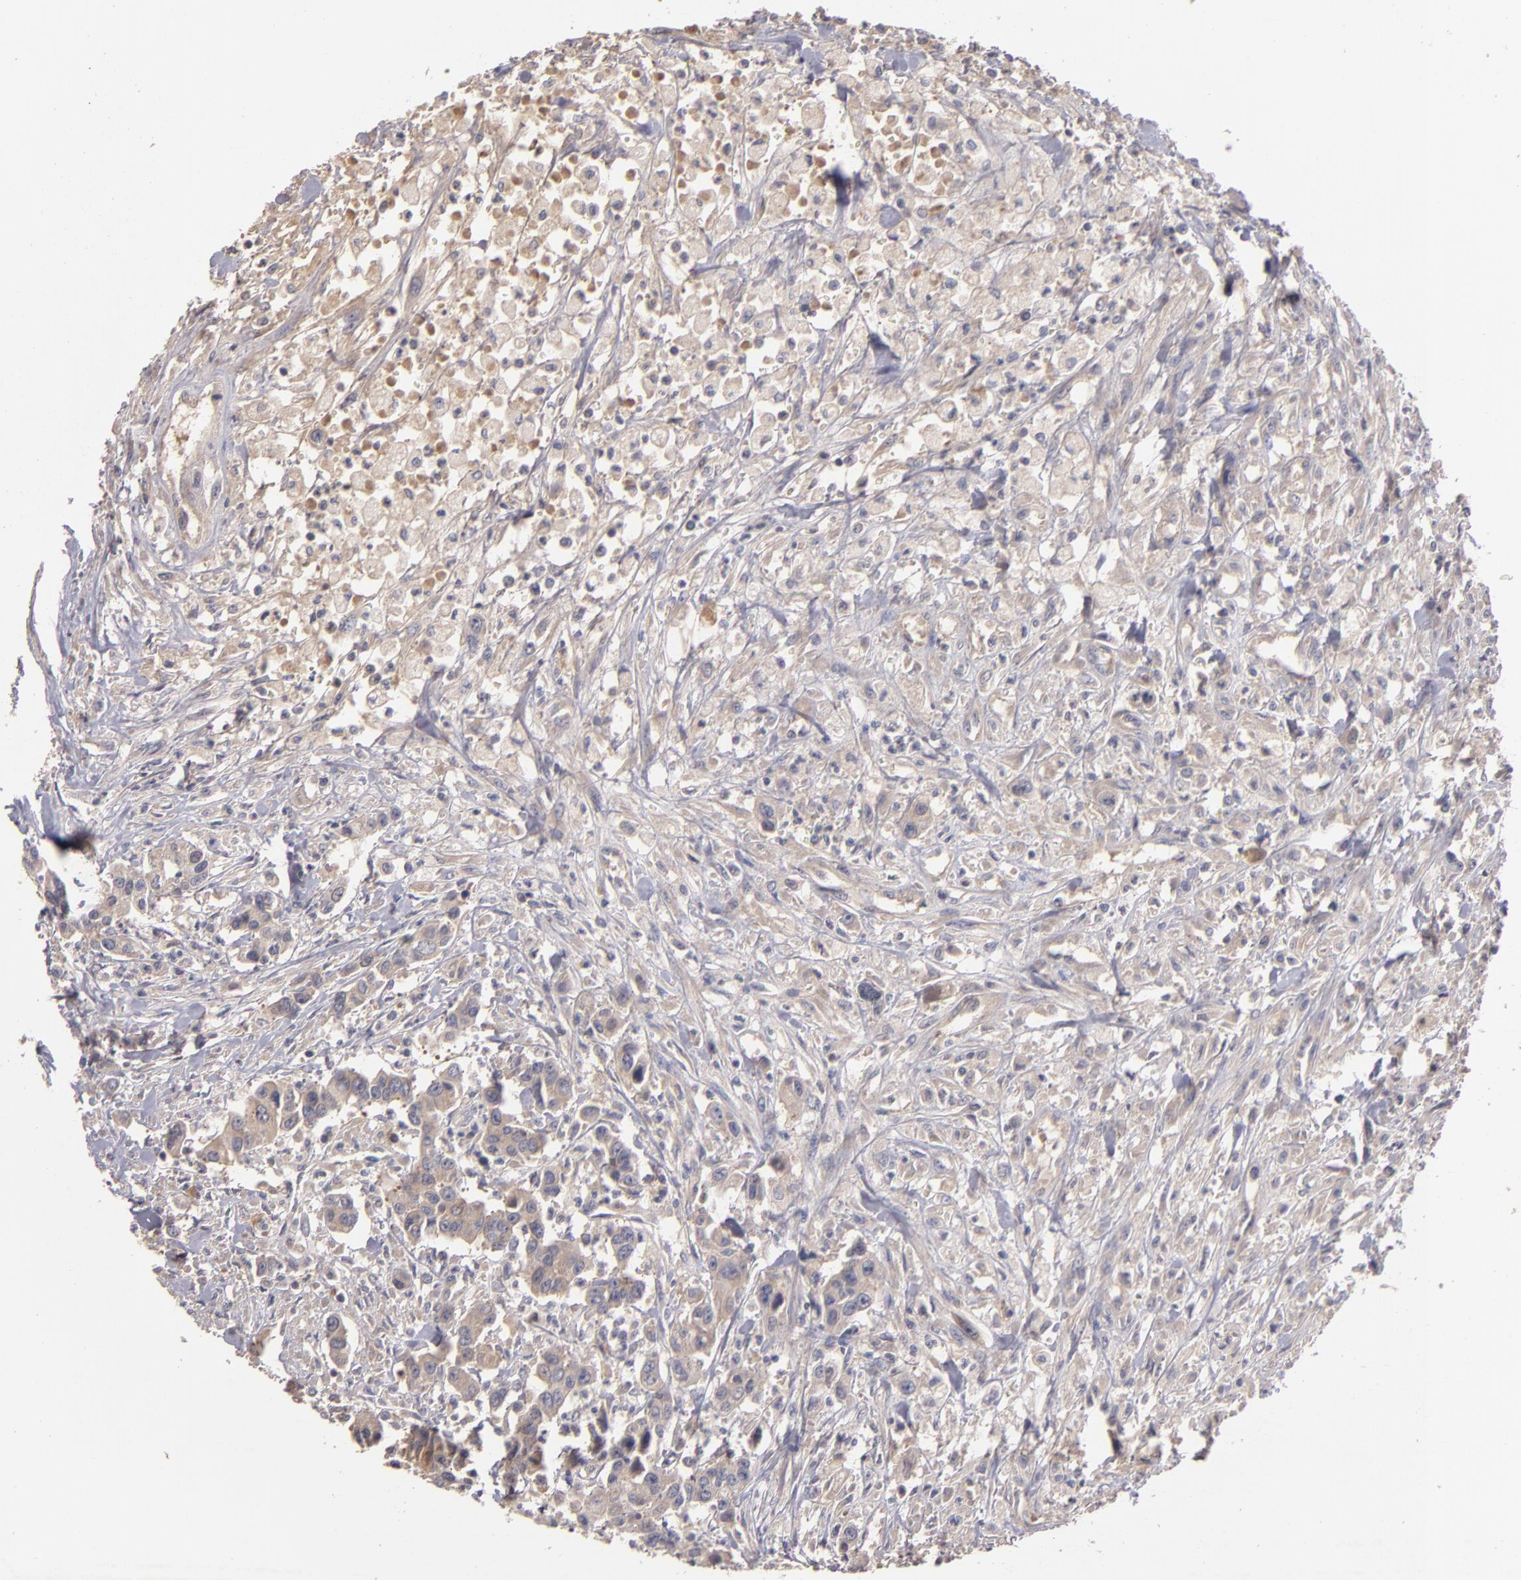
{"staining": {"intensity": "moderate", "quantity": ">75%", "location": "cytoplasmic/membranous"}, "tissue": "urothelial cancer", "cell_type": "Tumor cells", "image_type": "cancer", "snomed": [{"axis": "morphology", "description": "Urothelial carcinoma, High grade"}, {"axis": "topography", "description": "Urinary bladder"}], "caption": "Moderate cytoplasmic/membranous protein expression is appreciated in about >75% of tumor cells in high-grade urothelial carcinoma.", "gene": "UPF3B", "patient": {"sex": "male", "age": 86}}